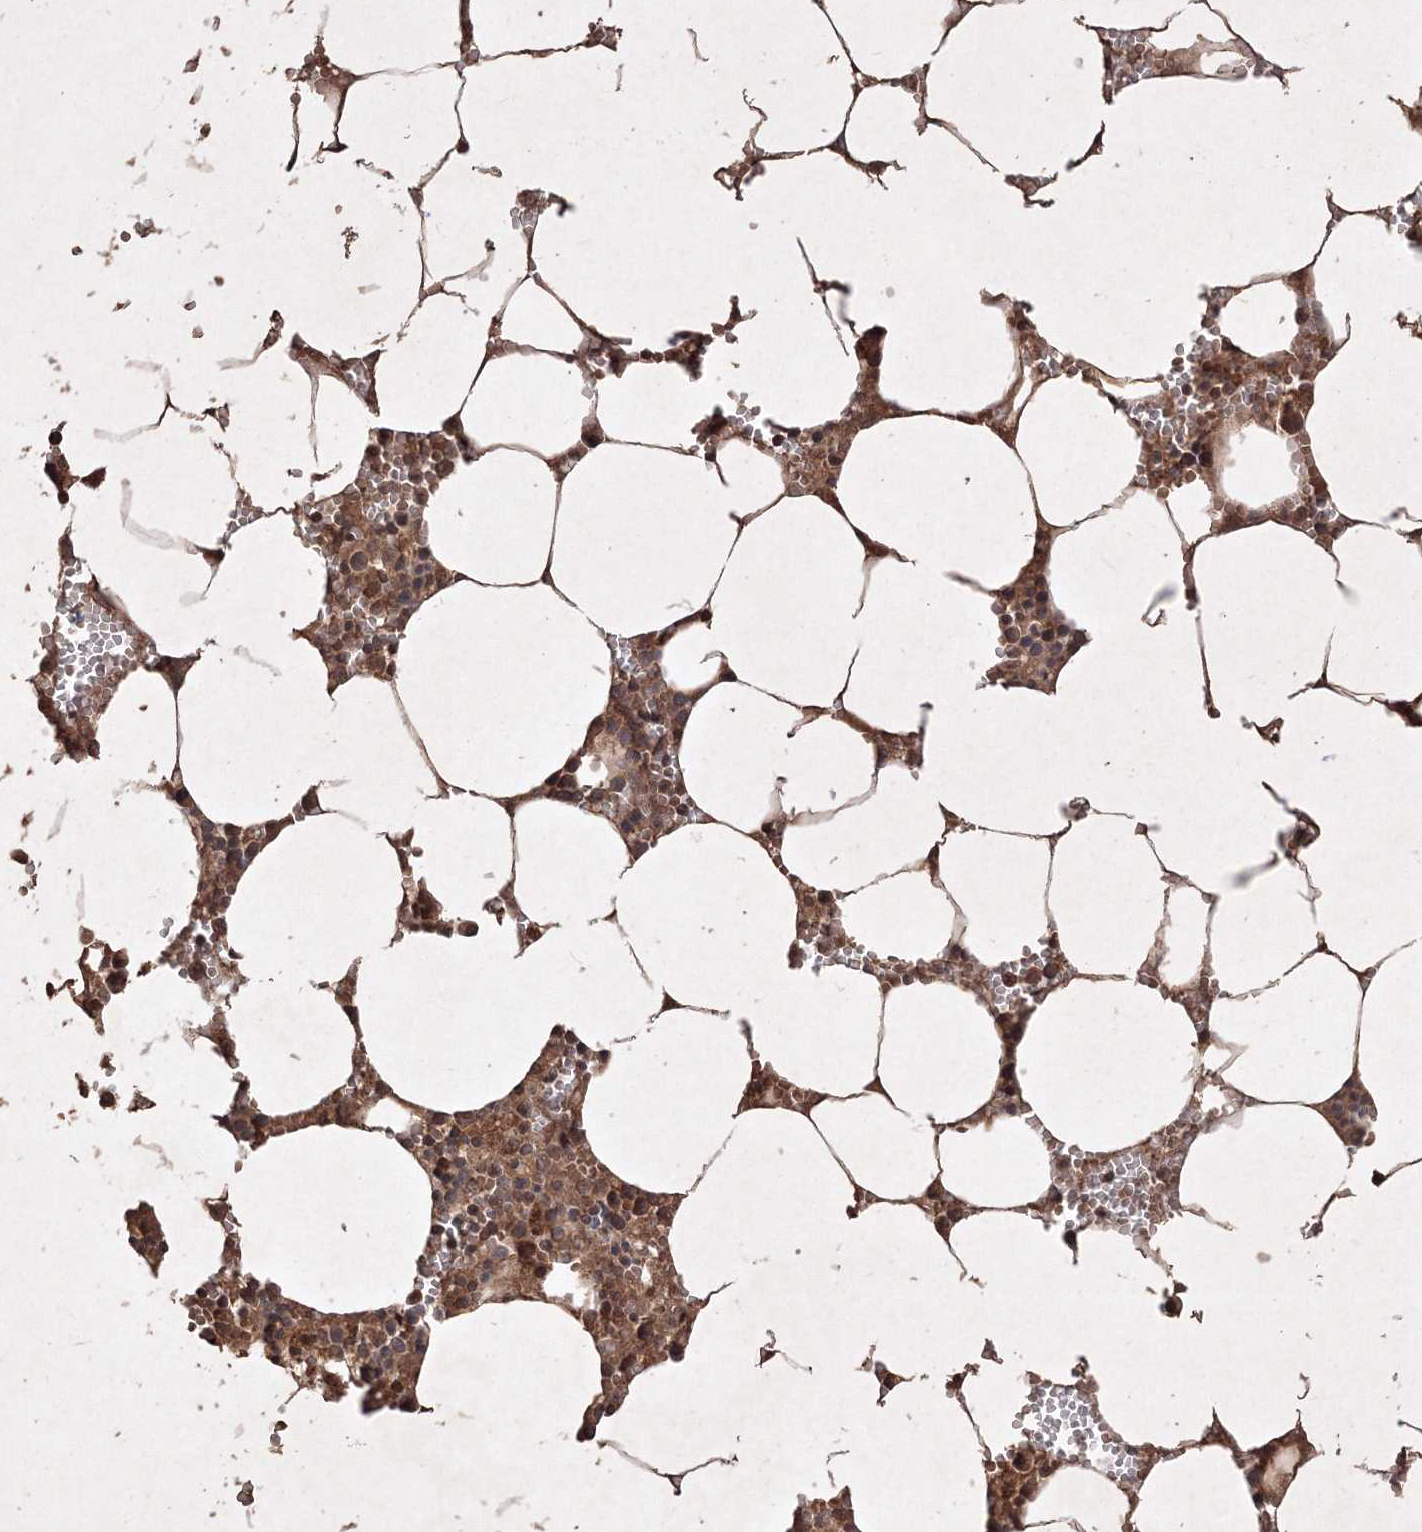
{"staining": {"intensity": "moderate", "quantity": ">75%", "location": "cytoplasmic/membranous,nuclear"}, "tissue": "bone marrow", "cell_type": "Hematopoietic cells", "image_type": "normal", "snomed": [{"axis": "morphology", "description": "Normal tissue, NOS"}, {"axis": "topography", "description": "Bone marrow"}], "caption": "Protein staining of unremarkable bone marrow shows moderate cytoplasmic/membranous,nuclear expression in about >75% of hematopoietic cells.", "gene": "PELI3", "patient": {"sex": "male", "age": 70}}